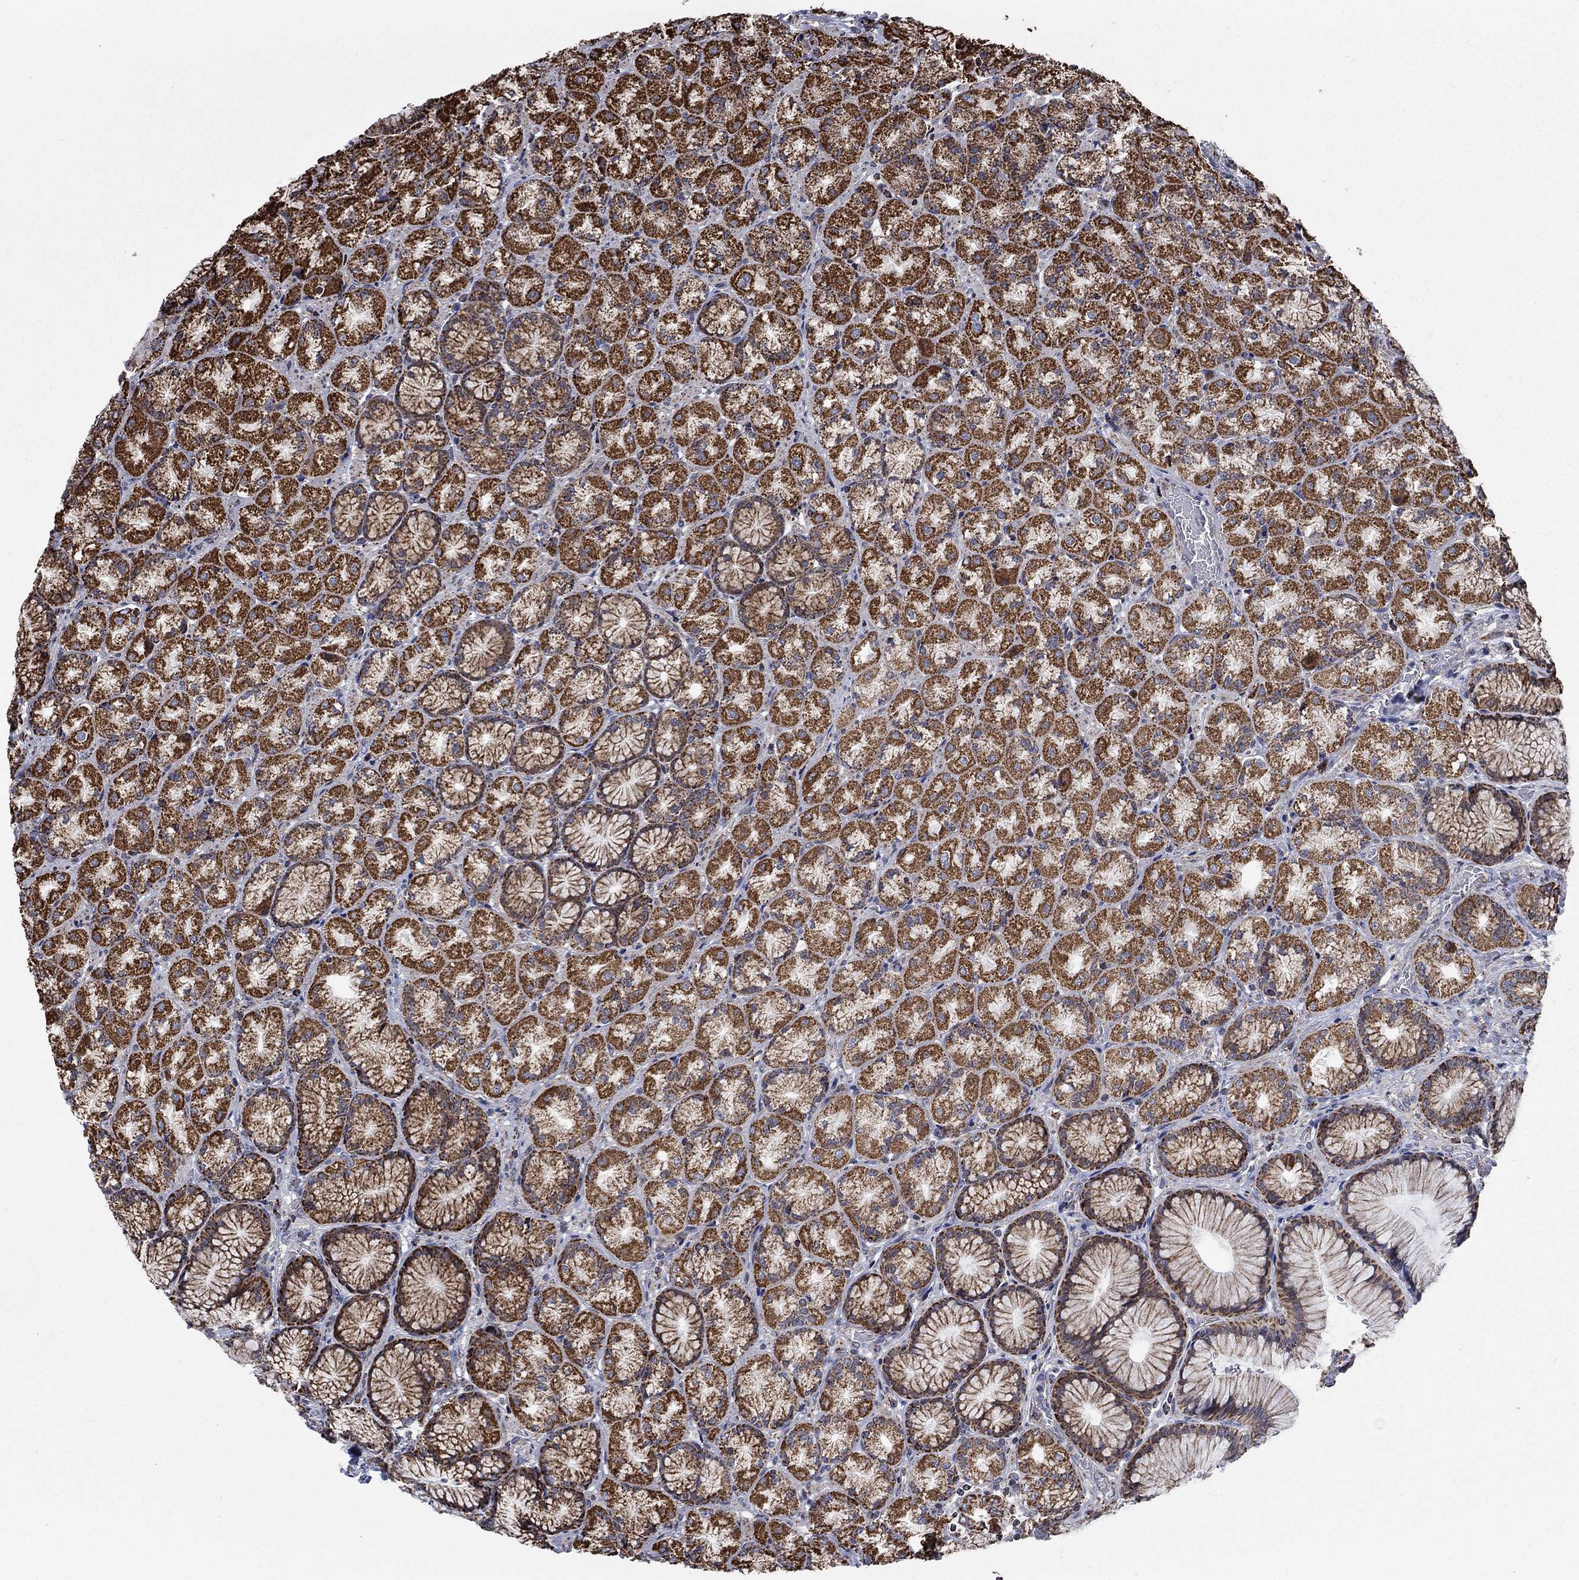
{"staining": {"intensity": "strong", "quantity": ">75%", "location": "cytoplasmic/membranous"}, "tissue": "stomach", "cell_type": "Glandular cells", "image_type": "normal", "snomed": [{"axis": "morphology", "description": "Normal tissue, NOS"}, {"axis": "morphology", "description": "Adenocarcinoma, NOS"}, {"axis": "morphology", "description": "Adenocarcinoma, High grade"}, {"axis": "topography", "description": "Stomach, upper"}, {"axis": "topography", "description": "Stomach"}], "caption": "Protein analysis of benign stomach demonstrates strong cytoplasmic/membranous expression in approximately >75% of glandular cells.", "gene": "MOAP1", "patient": {"sex": "female", "age": 65}}